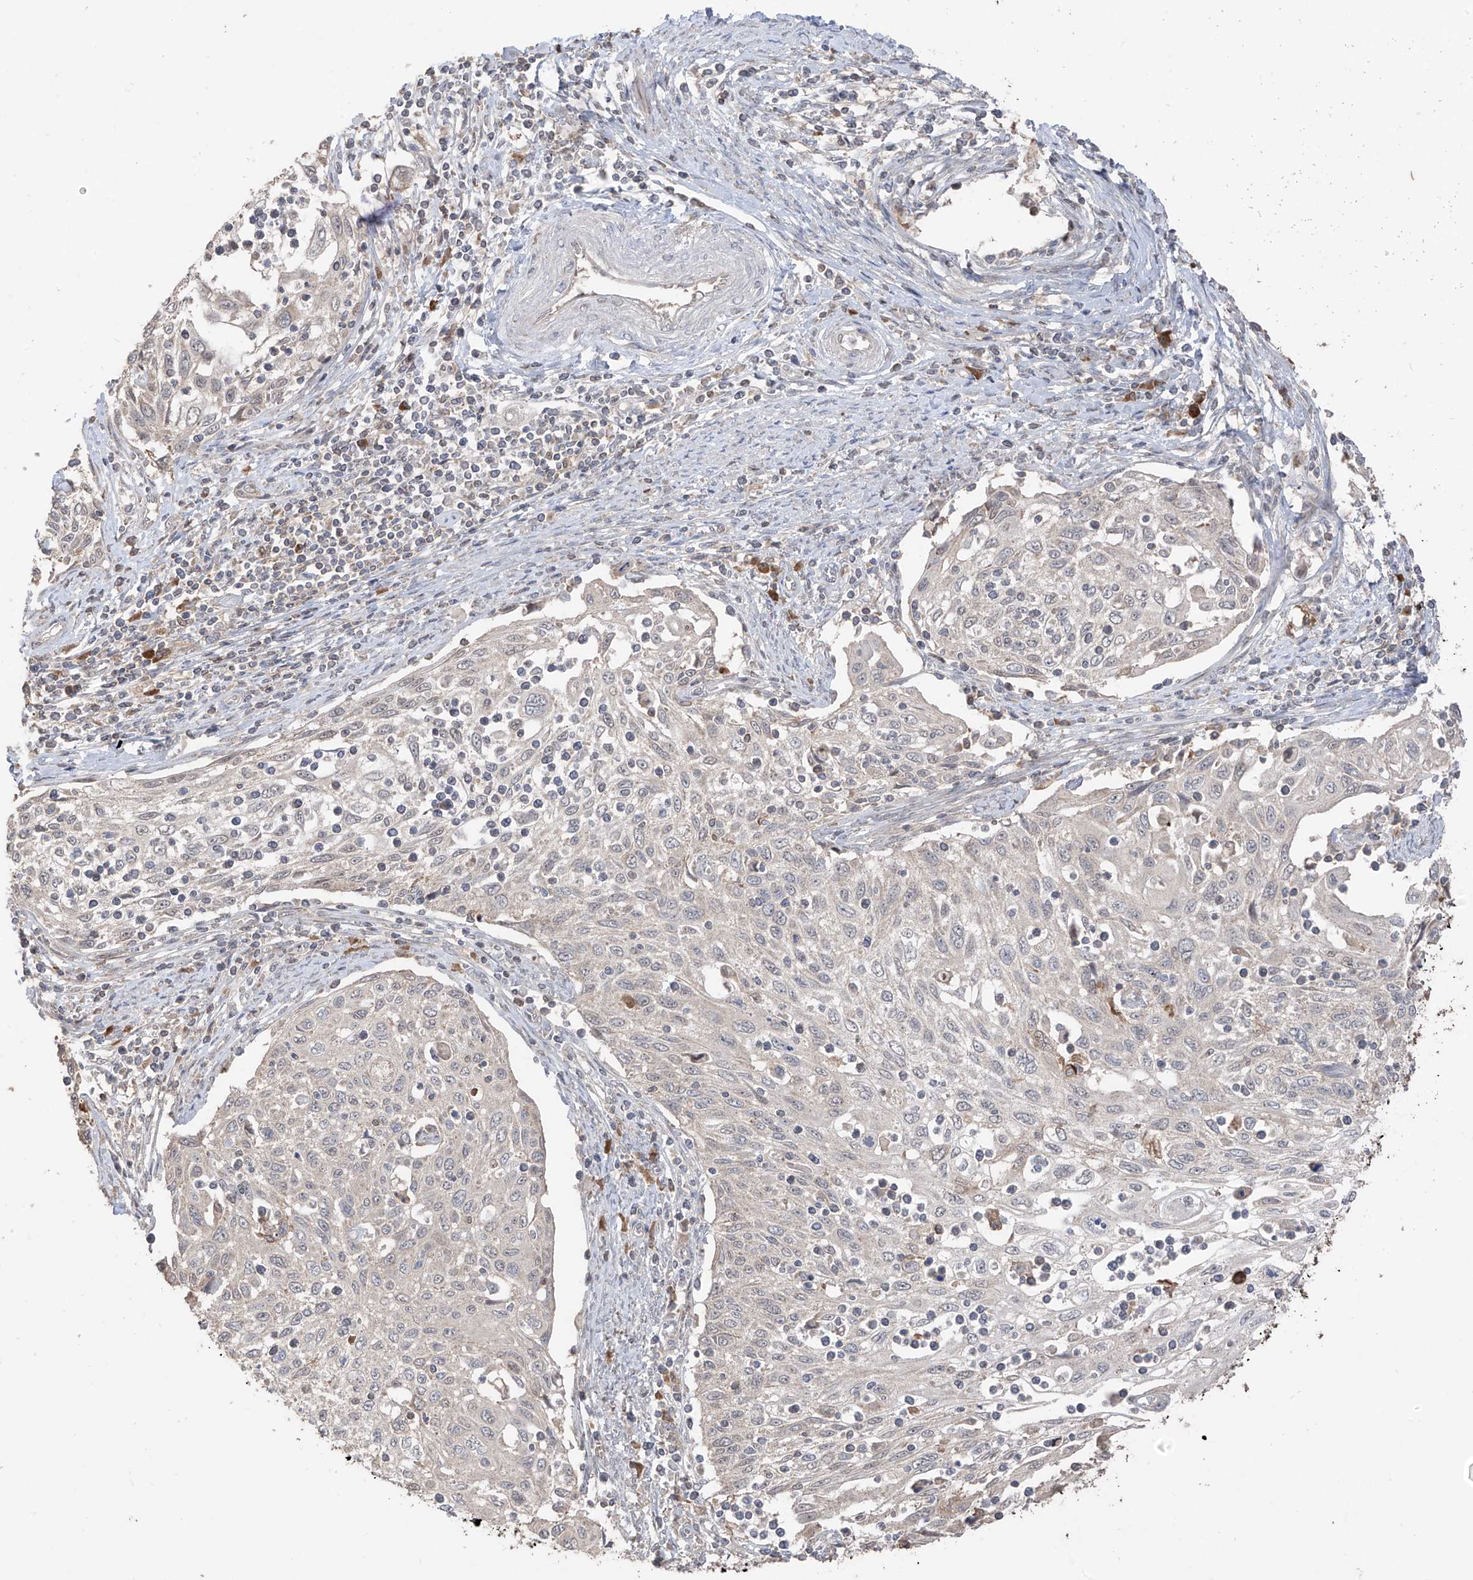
{"staining": {"intensity": "negative", "quantity": "none", "location": "none"}, "tissue": "cervical cancer", "cell_type": "Tumor cells", "image_type": "cancer", "snomed": [{"axis": "morphology", "description": "Squamous cell carcinoma, NOS"}, {"axis": "topography", "description": "Cervix"}], "caption": "The immunohistochemistry (IHC) histopathology image has no significant staining in tumor cells of cervical cancer (squamous cell carcinoma) tissue. The staining was performed using DAB (3,3'-diaminobenzidine) to visualize the protein expression in brown, while the nuclei were stained in blue with hematoxylin (Magnification: 20x).", "gene": "COLGALT2", "patient": {"sex": "female", "age": 70}}